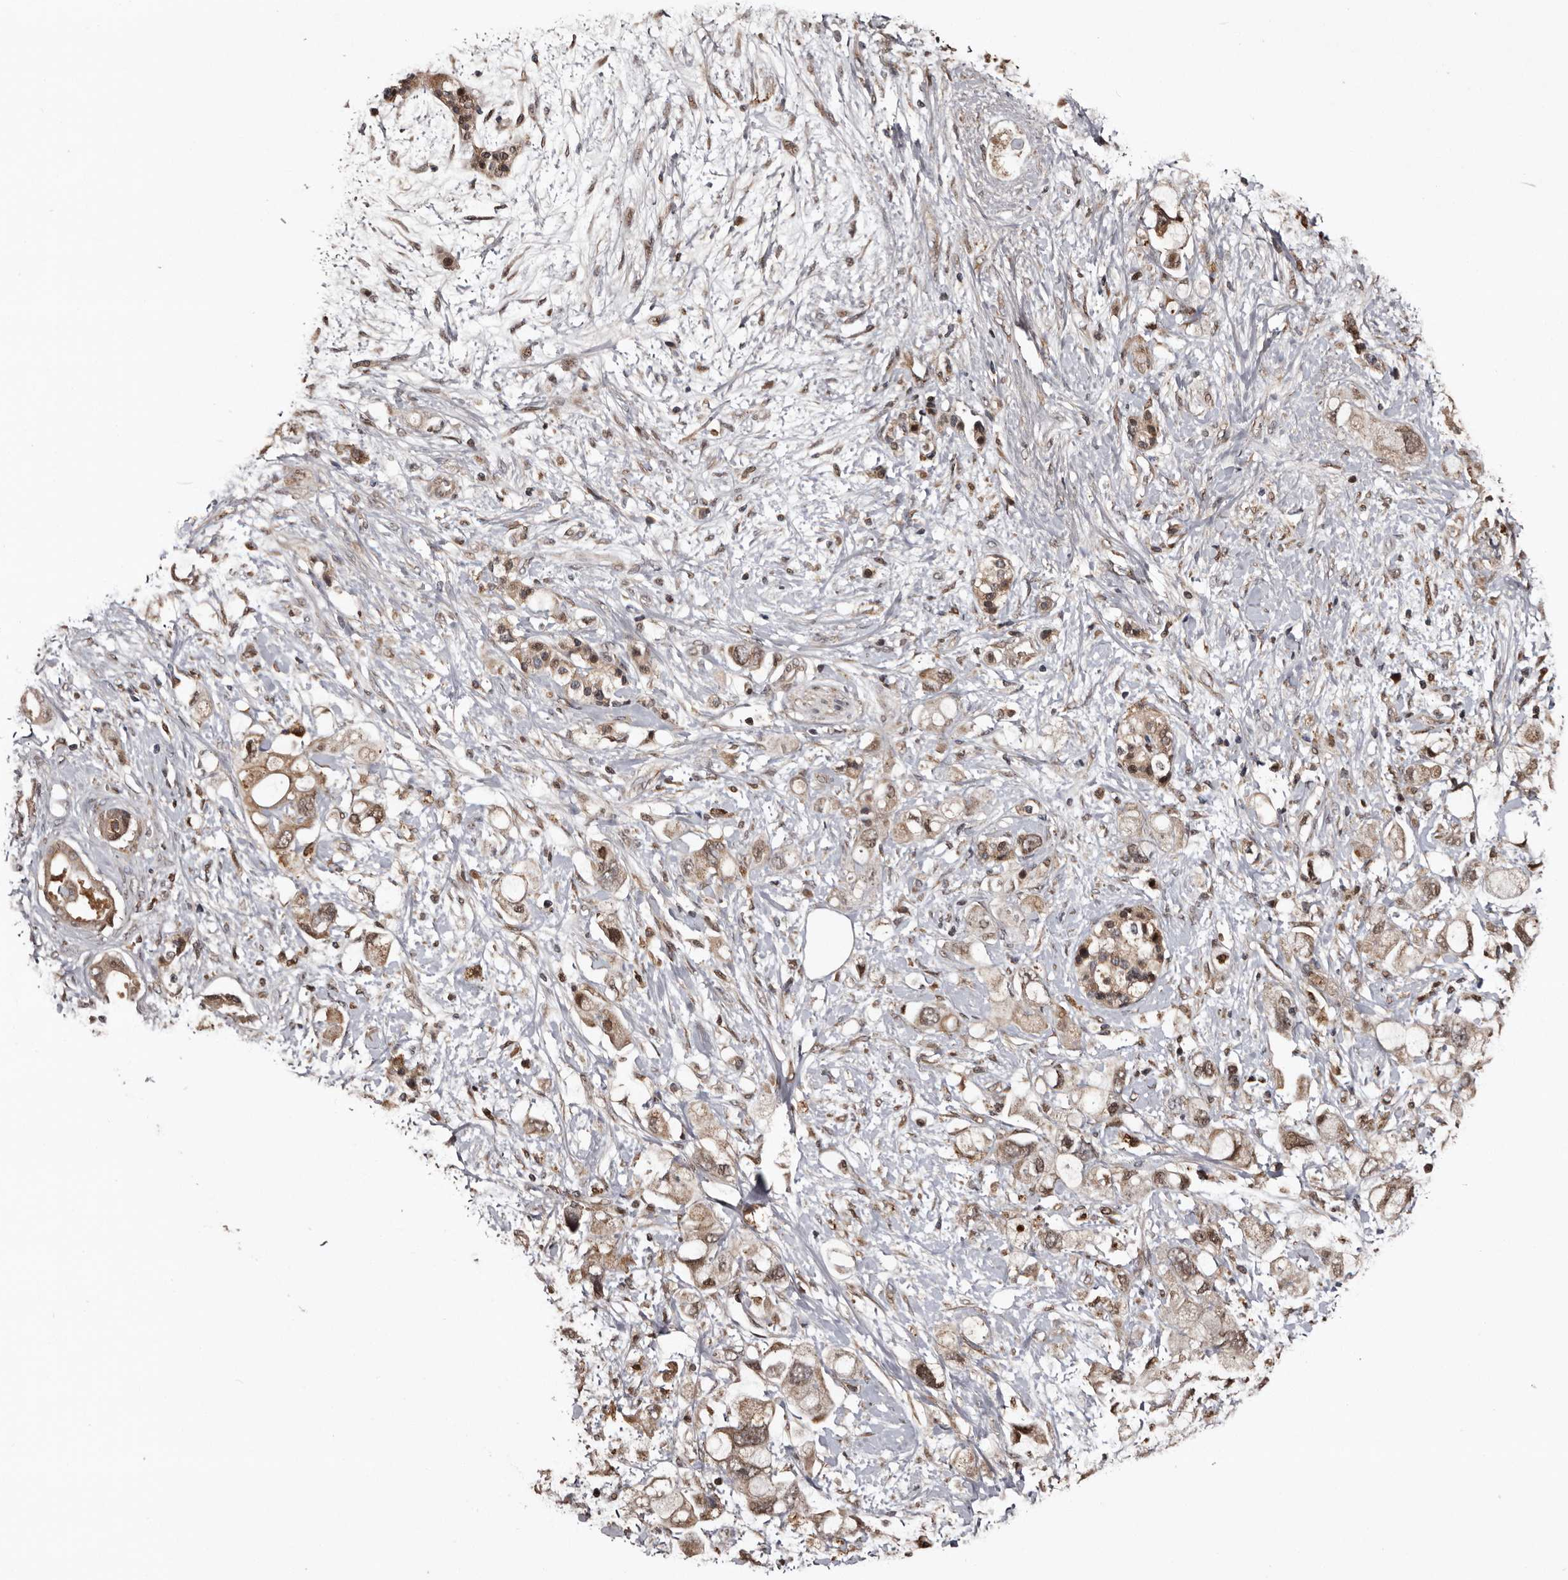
{"staining": {"intensity": "moderate", "quantity": ">75%", "location": "cytoplasmic/membranous,nuclear"}, "tissue": "pancreatic cancer", "cell_type": "Tumor cells", "image_type": "cancer", "snomed": [{"axis": "morphology", "description": "Adenocarcinoma, NOS"}, {"axis": "topography", "description": "Pancreas"}], "caption": "Adenocarcinoma (pancreatic) stained with a brown dye exhibits moderate cytoplasmic/membranous and nuclear positive expression in about >75% of tumor cells.", "gene": "SERTAD4", "patient": {"sex": "female", "age": 56}}